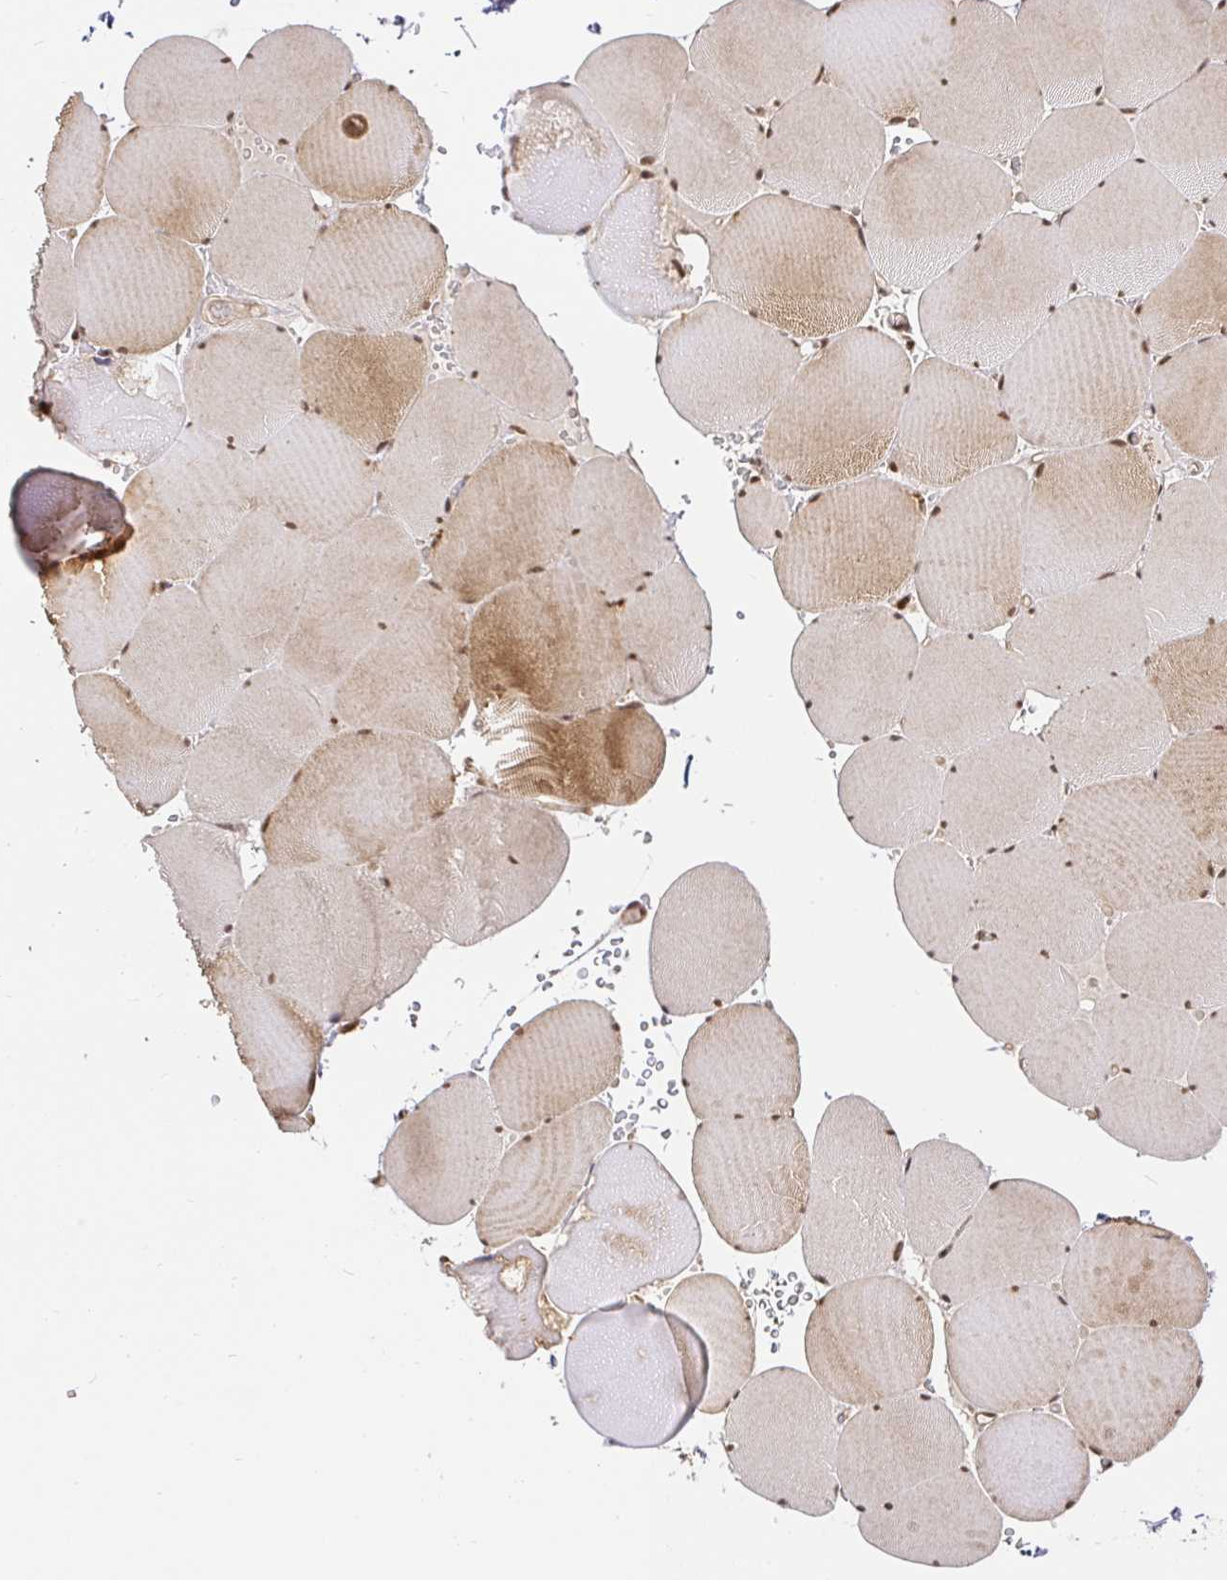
{"staining": {"intensity": "moderate", "quantity": ">75%", "location": "cytoplasmic/membranous,nuclear"}, "tissue": "skeletal muscle", "cell_type": "Myocytes", "image_type": "normal", "snomed": [{"axis": "morphology", "description": "Normal tissue, NOS"}, {"axis": "topography", "description": "Skeletal muscle"}, {"axis": "topography", "description": "Head-Neck"}], "caption": "Moderate cytoplasmic/membranous,nuclear staining is present in approximately >75% of myocytes in benign skeletal muscle. (brown staining indicates protein expression, while blue staining denotes nuclei).", "gene": "USF1", "patient": {"sex": "male", "age": 66}}